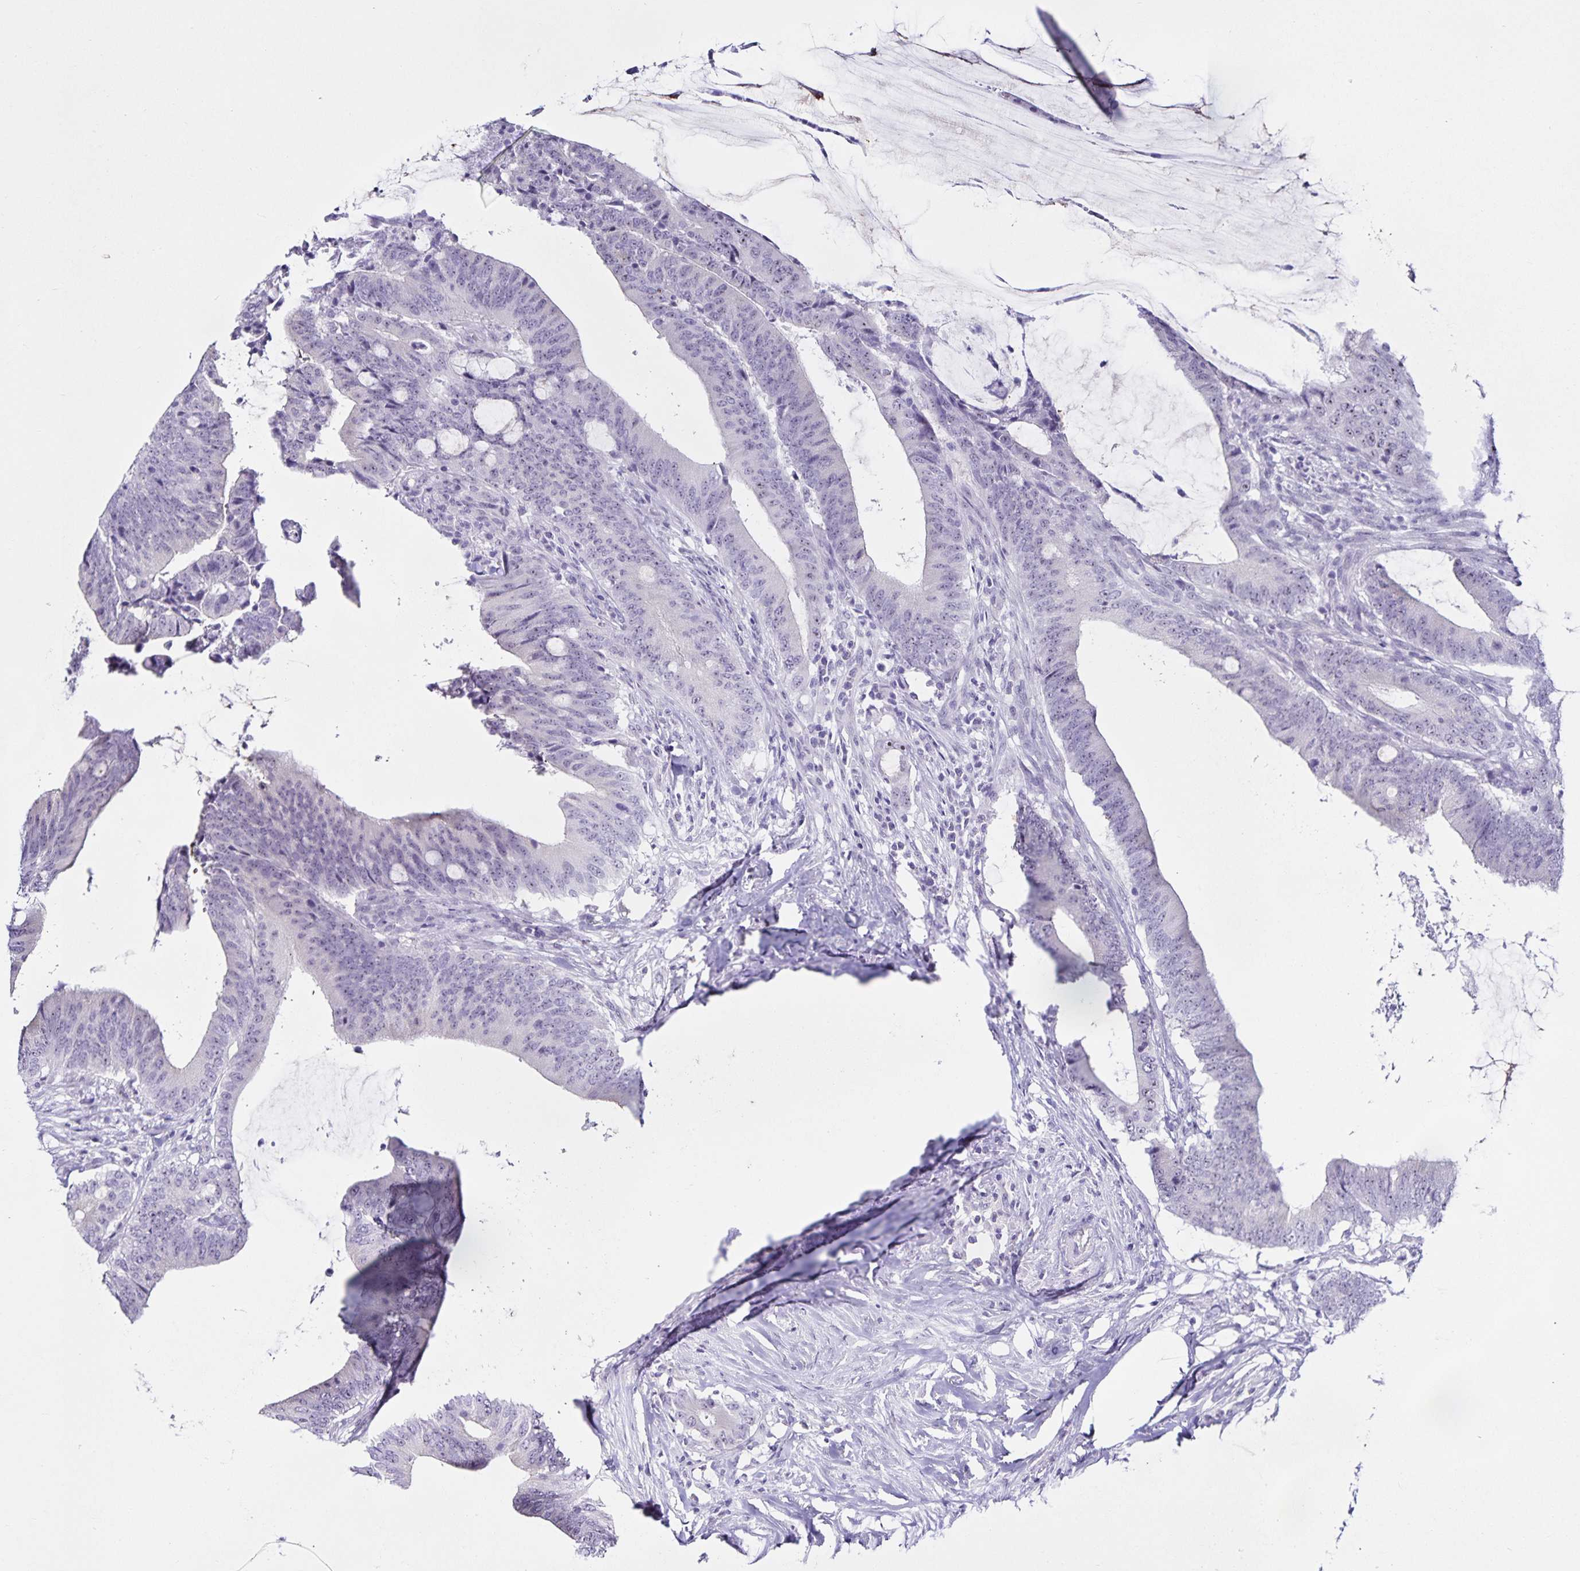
{"staining": {"intensity": "negative", "quantity": "none", "location": "none"}, "tissue": "colorectal cancer", "cell_type": "Tumor cells", "image_type": "cancer", "snomed": [{"axis": "morphology", "description": "Adenocarcinoma, NOS"}, {"axis": "topography", "description": "Colon"}], "caption": "The photomicrograph demonstrates no staining of tumor cells in colorectal cancer.", "gene": "FAM170A", "patient": {"sex": "female", "age": 43}}